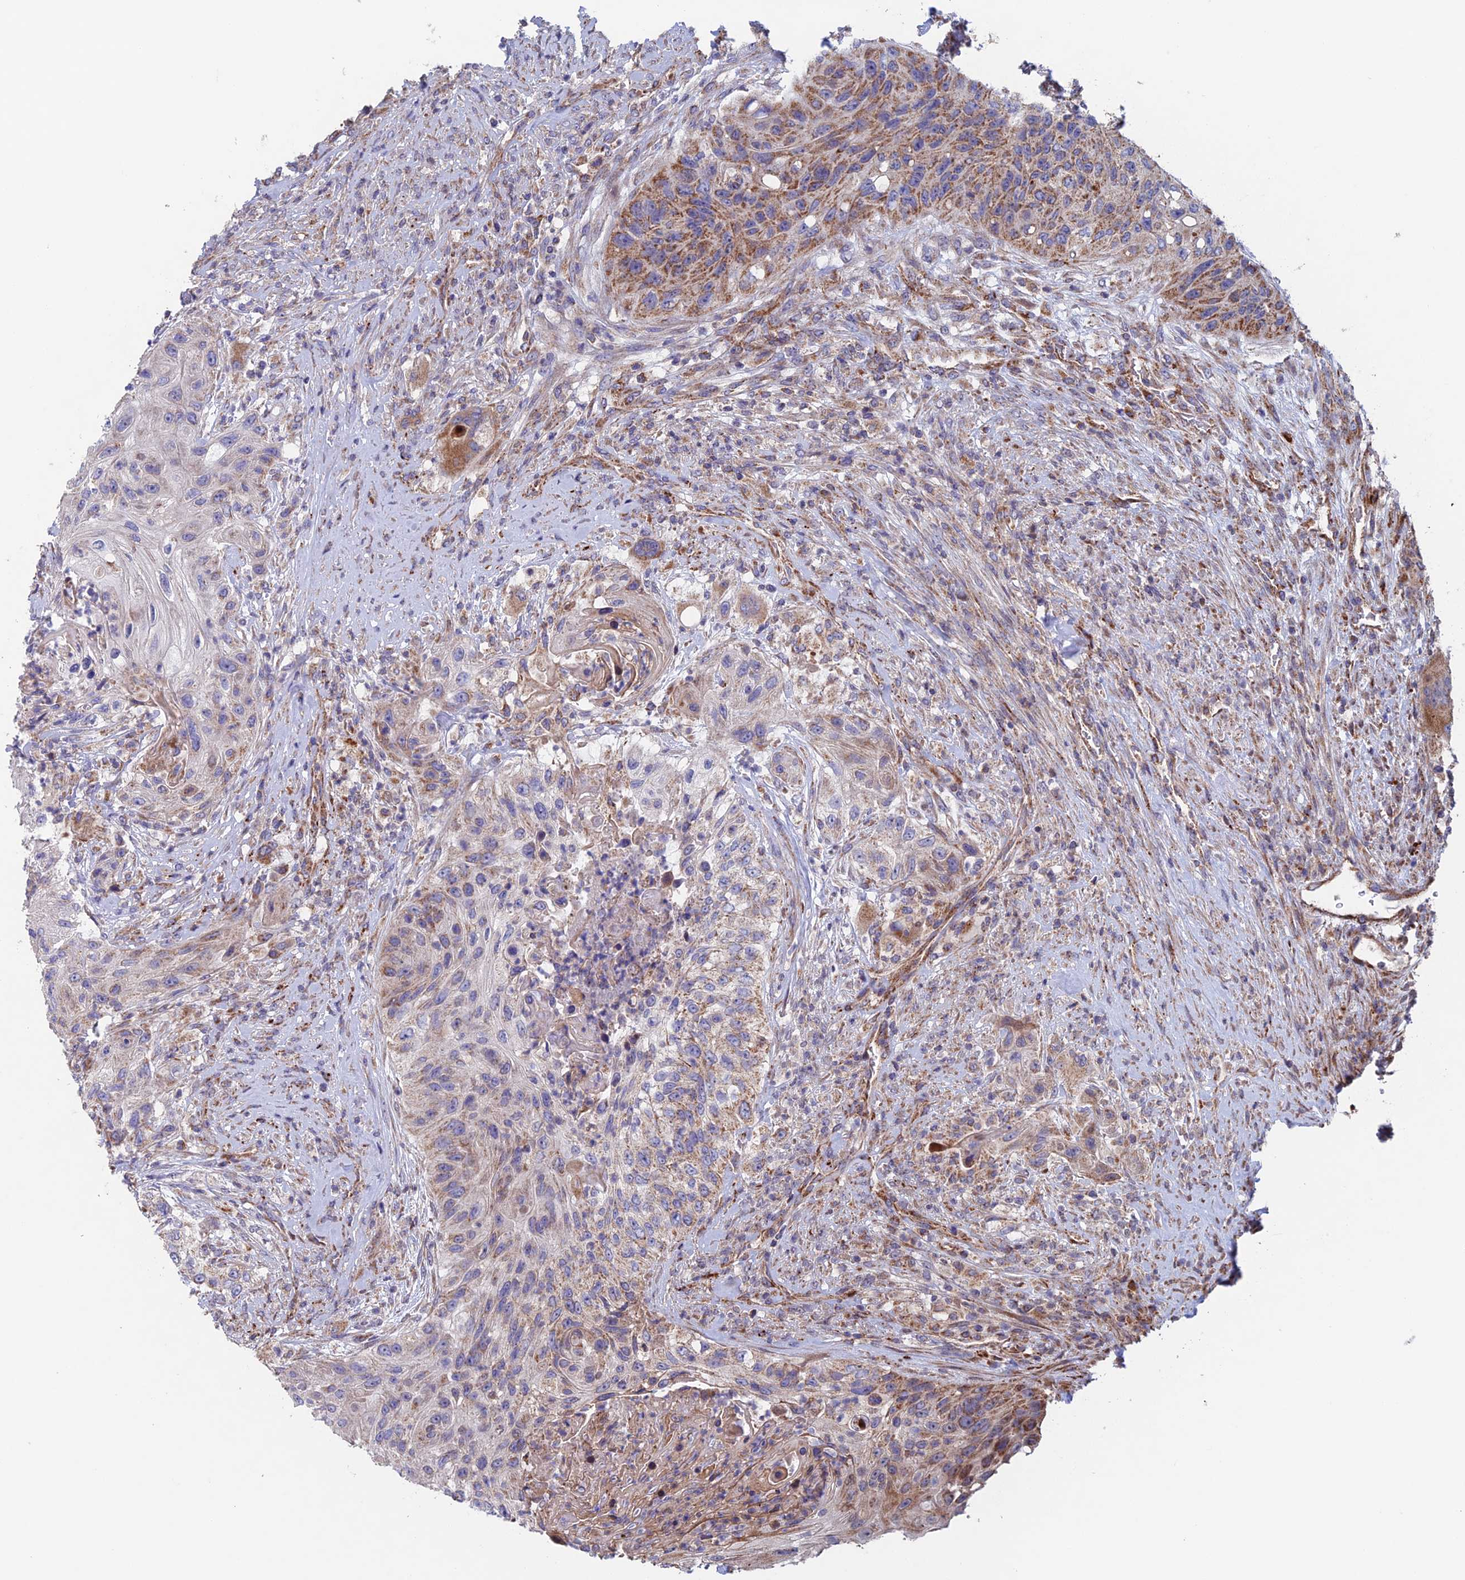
{"staining": {"intensity": "moderate", "quantity": "<25%", "location": "cytoplasmic/membranous"}, "tissue": "urothelial cancer", "cell_type": "Tumor cells", "image_type": "cancer", "snomed": [{"axis": "morphology", "description": "Urothelial carcinoma, High grade"}, {"axis": "topography", "description": "Urinary bladder"}], "caption": "Protein analysis of urothelial cancer tissue exhibits moderate cytoplasmic/membranous positivity in approximately <25% of tumor cells.", "gene": "MRPL1", "patient": {"sex": "female", "age": 60}}